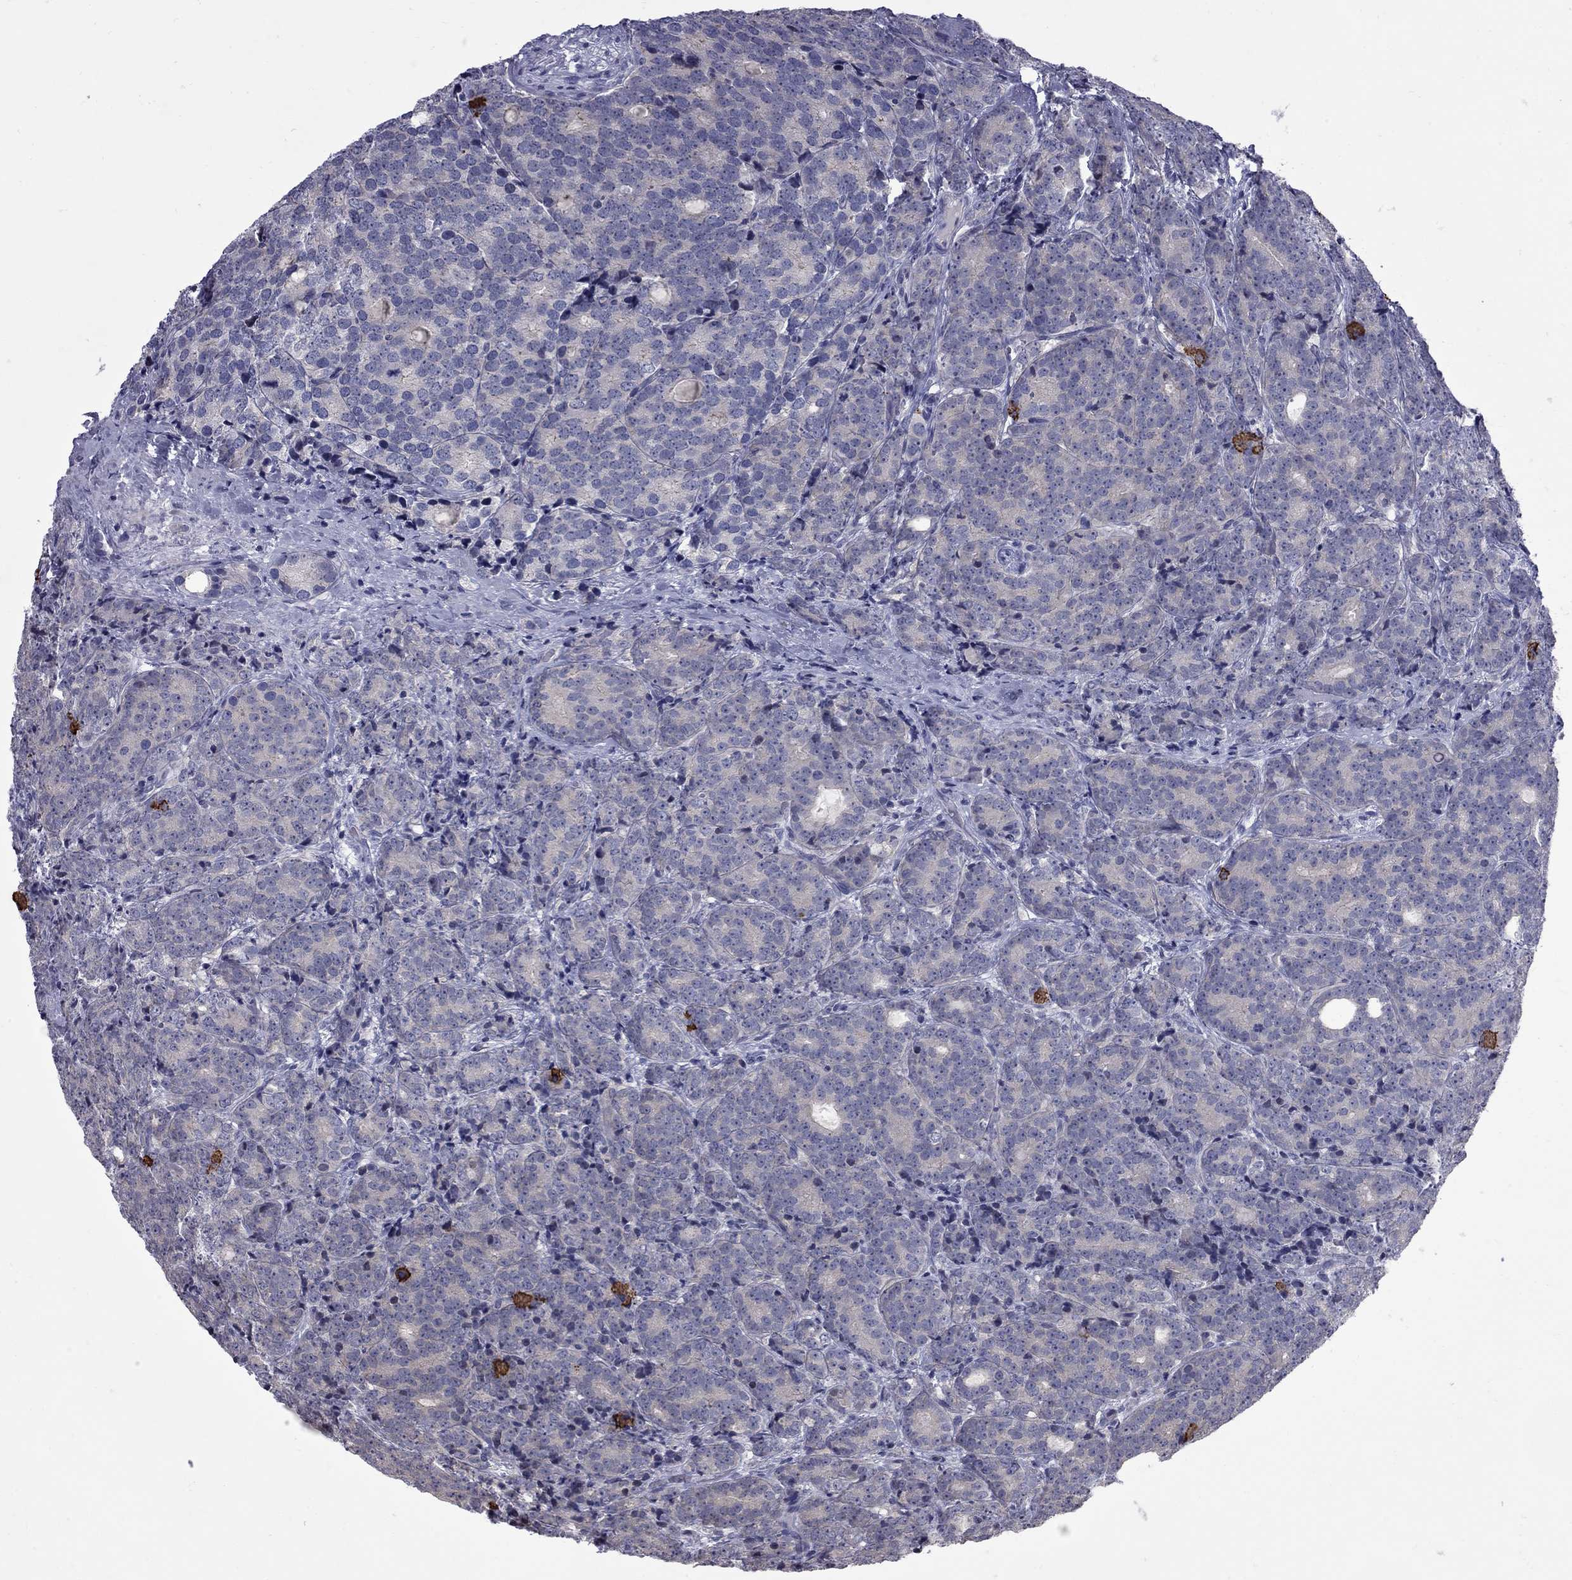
{"staining": {"intensity": "negative", "quantity": "none", "location": "none"}, "tissue": "prostate cancer", "cell_type": "Tumor cells", "image_type": "cancer", "snomed": [{"axis": "morphology", "description": "Adenocarcinoma, NOS"}, {"axis": "topography", "description": "Prostate"}], "caption": "This histopathology image is of adenocarcinoma (prostate) stained with immunohistochemistry to label a protein in brown with the nuclei are counter-stained blue. There is no positivity in tumor cells.", "gene": "NRARP", "patient": {"sex": "male", "age": 71}}